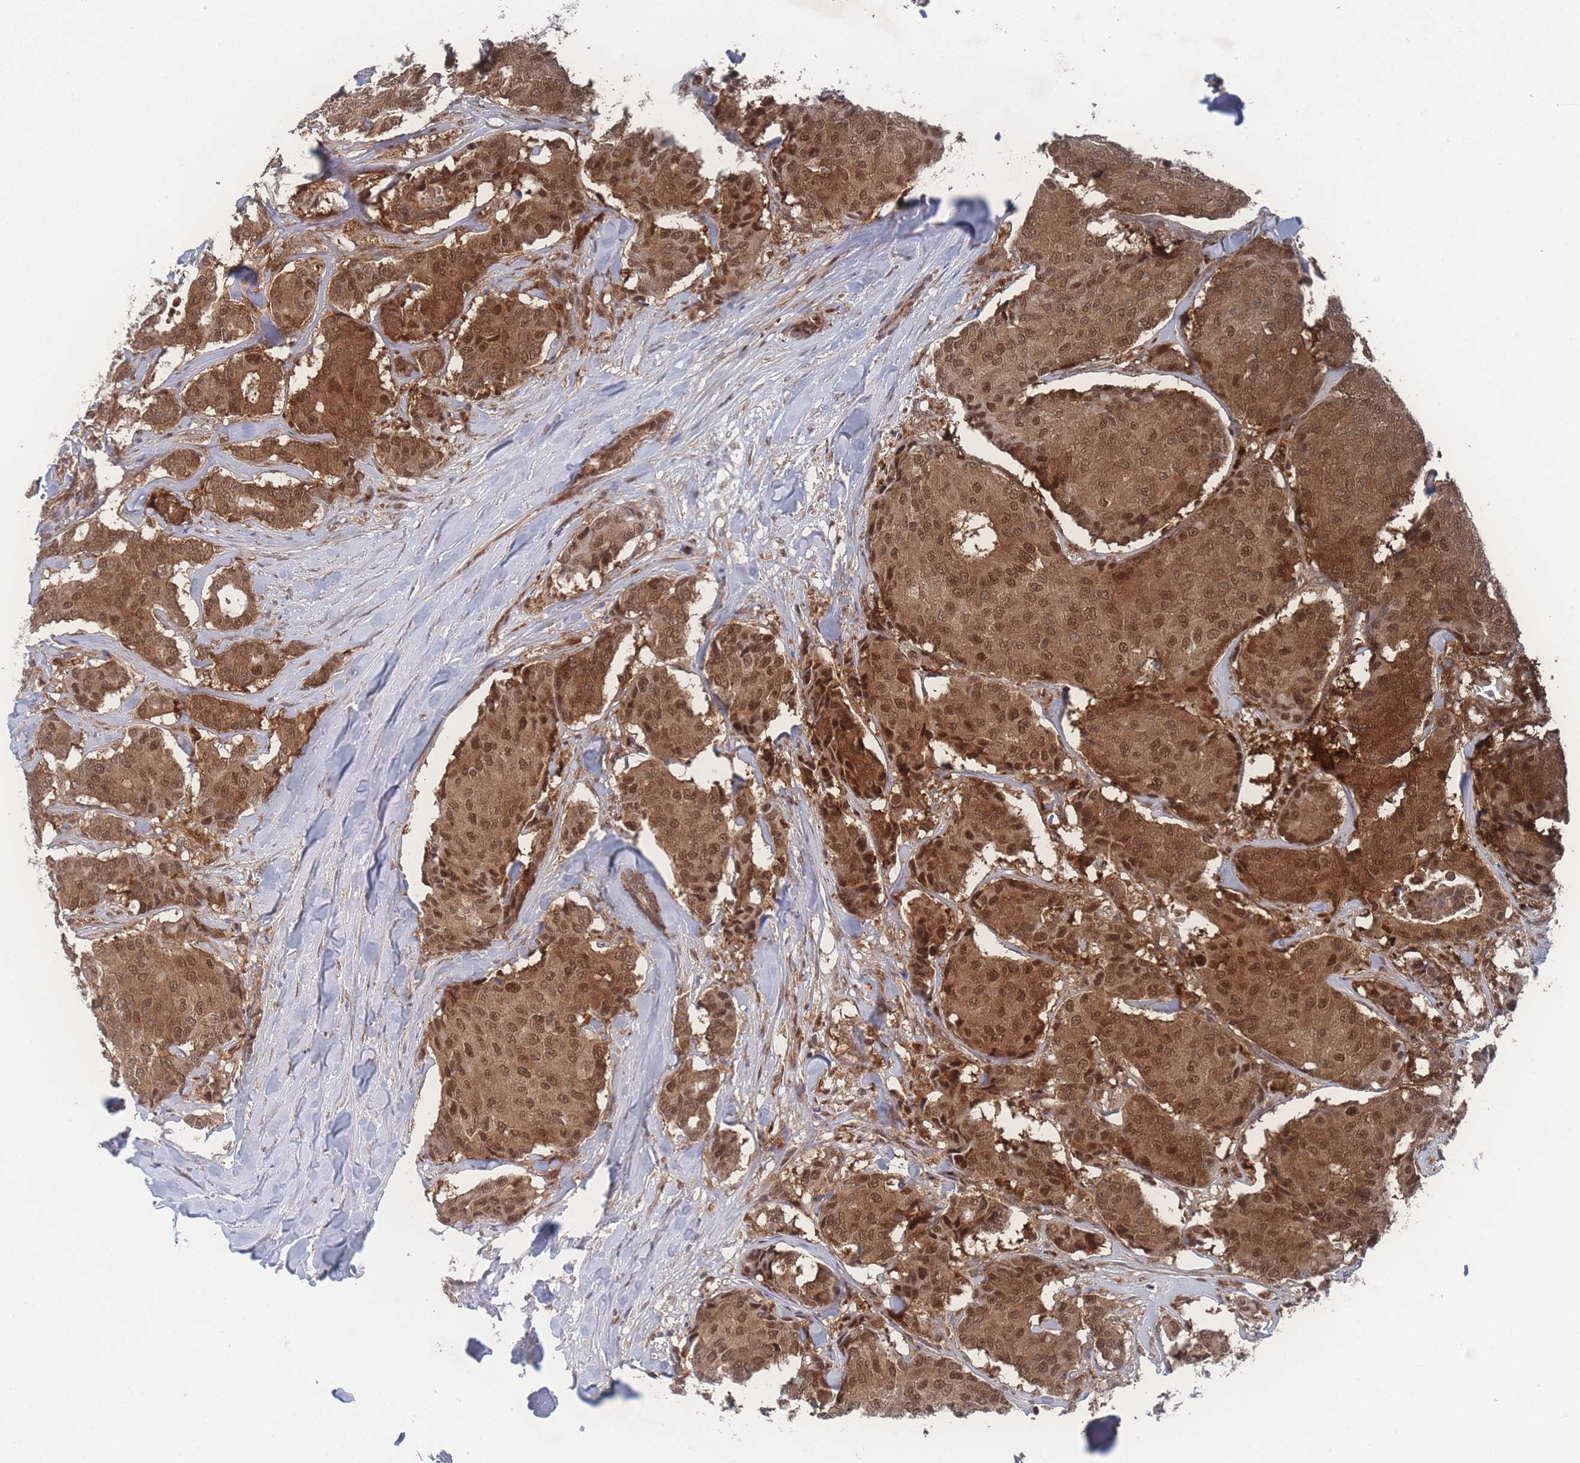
{"staining": {"intensity": "moderate", "quantity": ">75%", "location": "cytoplasmic/membranous,nuclear"}, "tissue": "breast cancer", "cell_type": "Tumor cells", "image_type": "cancer", "snomed": [{"axis": "morphology", "description": "Duct carcinoma"}, {"axis": "topography", "description": "Breast"}], "caption": "Immunohistochemical staining of breast cancer displays medium levels of moderate cytoplasmic/membranous and nuclear protein positivity in approximately >75% of tumor cells.", "gene": "PSMA1", "patient": {"sex": "female", "age": 75}}